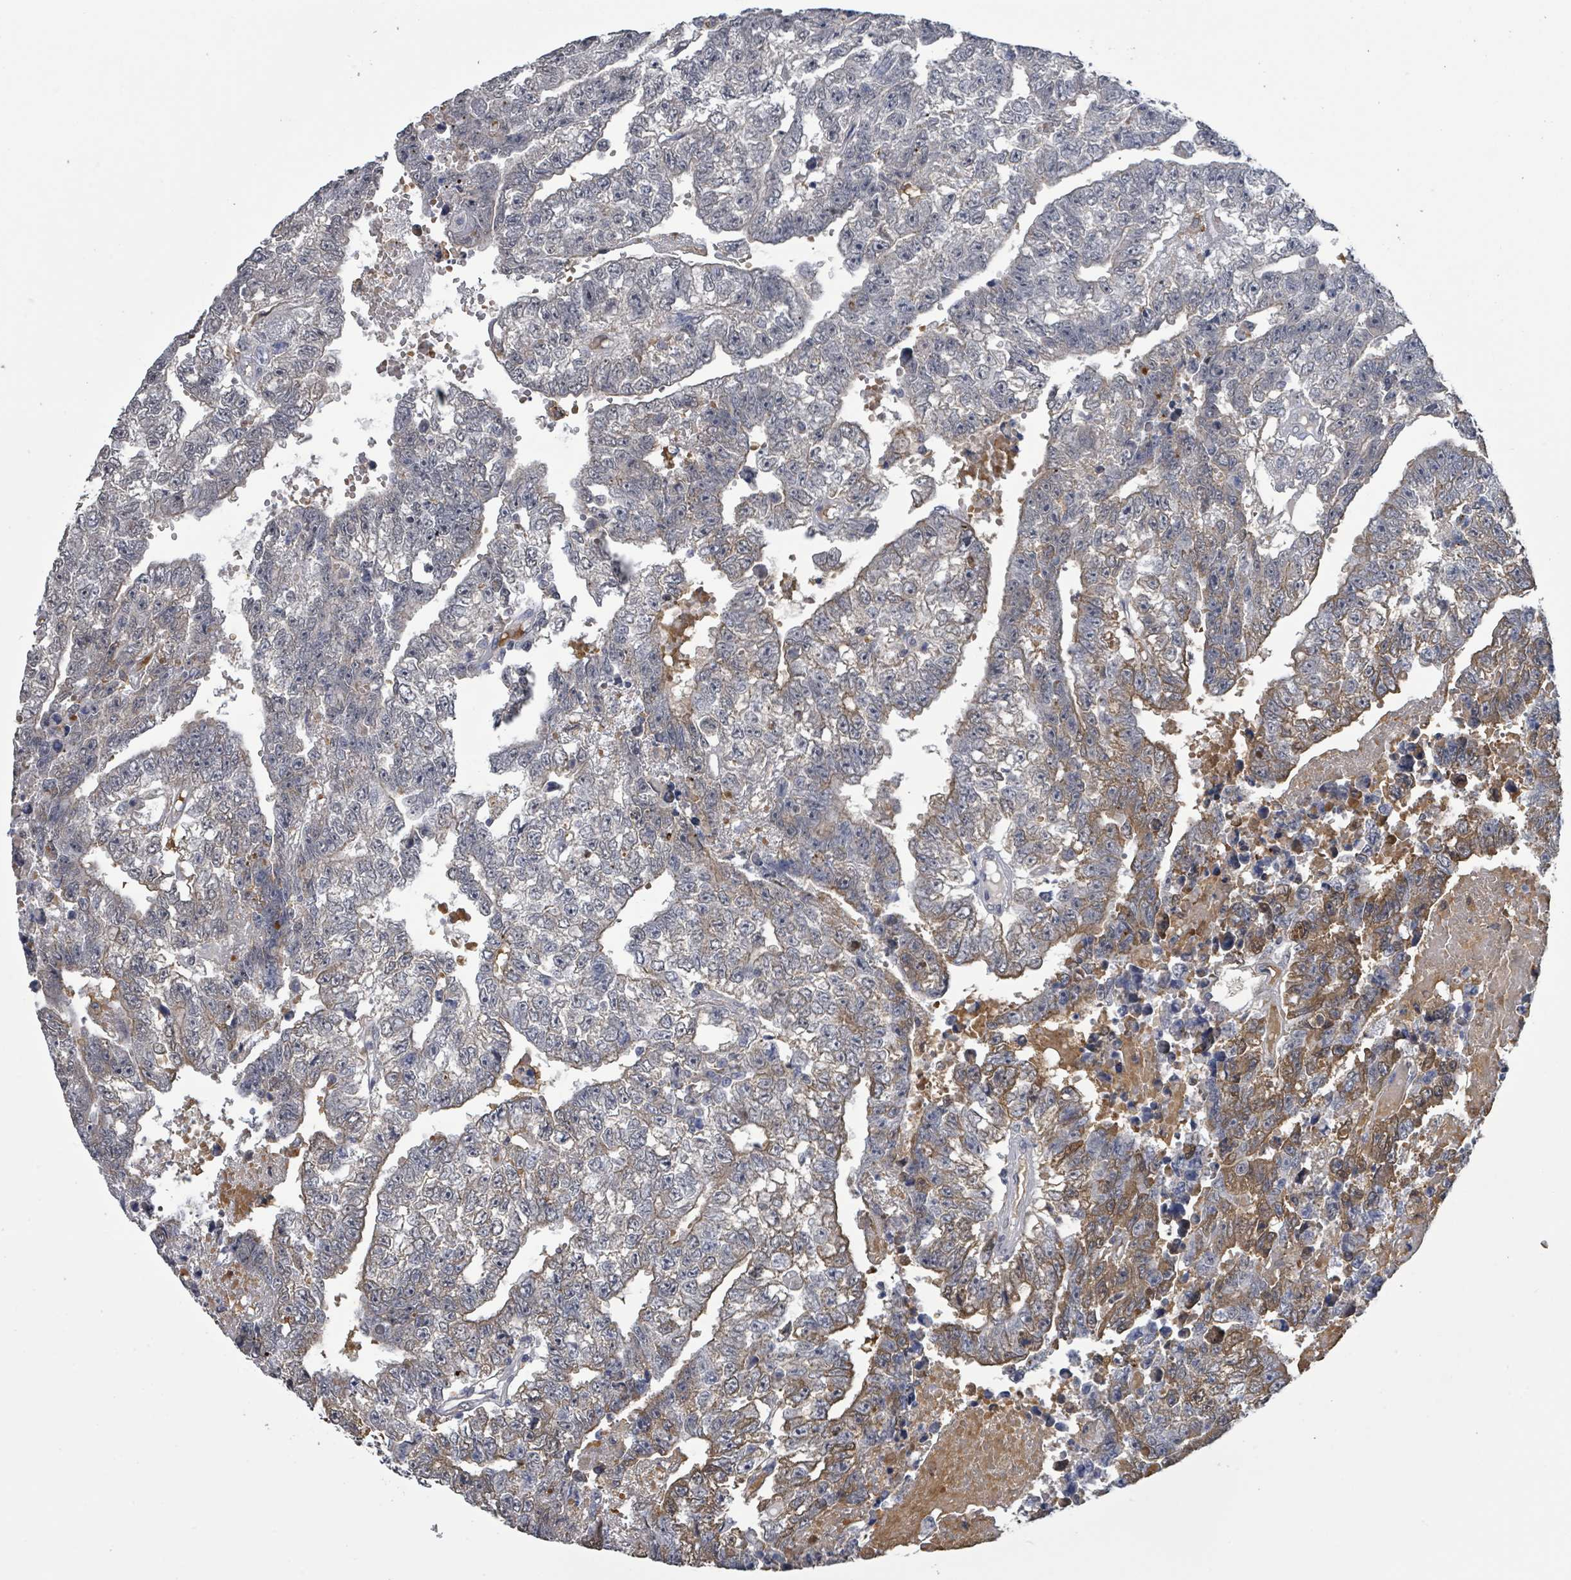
{"staining": {"intensity": "moderate", "quantity": "<25%", "location": "cytoplasmic/membranous"}, "tissue": "testis cancer", "cell_type": "Tumor cells", "image_type": "cancer", "snomed": [{"axis": "morphology", "description": "Carcinoma, Embryonal, NOS"}, {"axis": "topography", "description": "Testis"}], "caption": "Immunohistochemistry (IHC) micrograph of human testis cancer stained for a protein (brown), which displays low levels of moderate cytoplasmic/membranous staining in approximately <25% of tumor cells.", "gene": "SEBOX", "patient": {"sex": "male", "age": 25}}